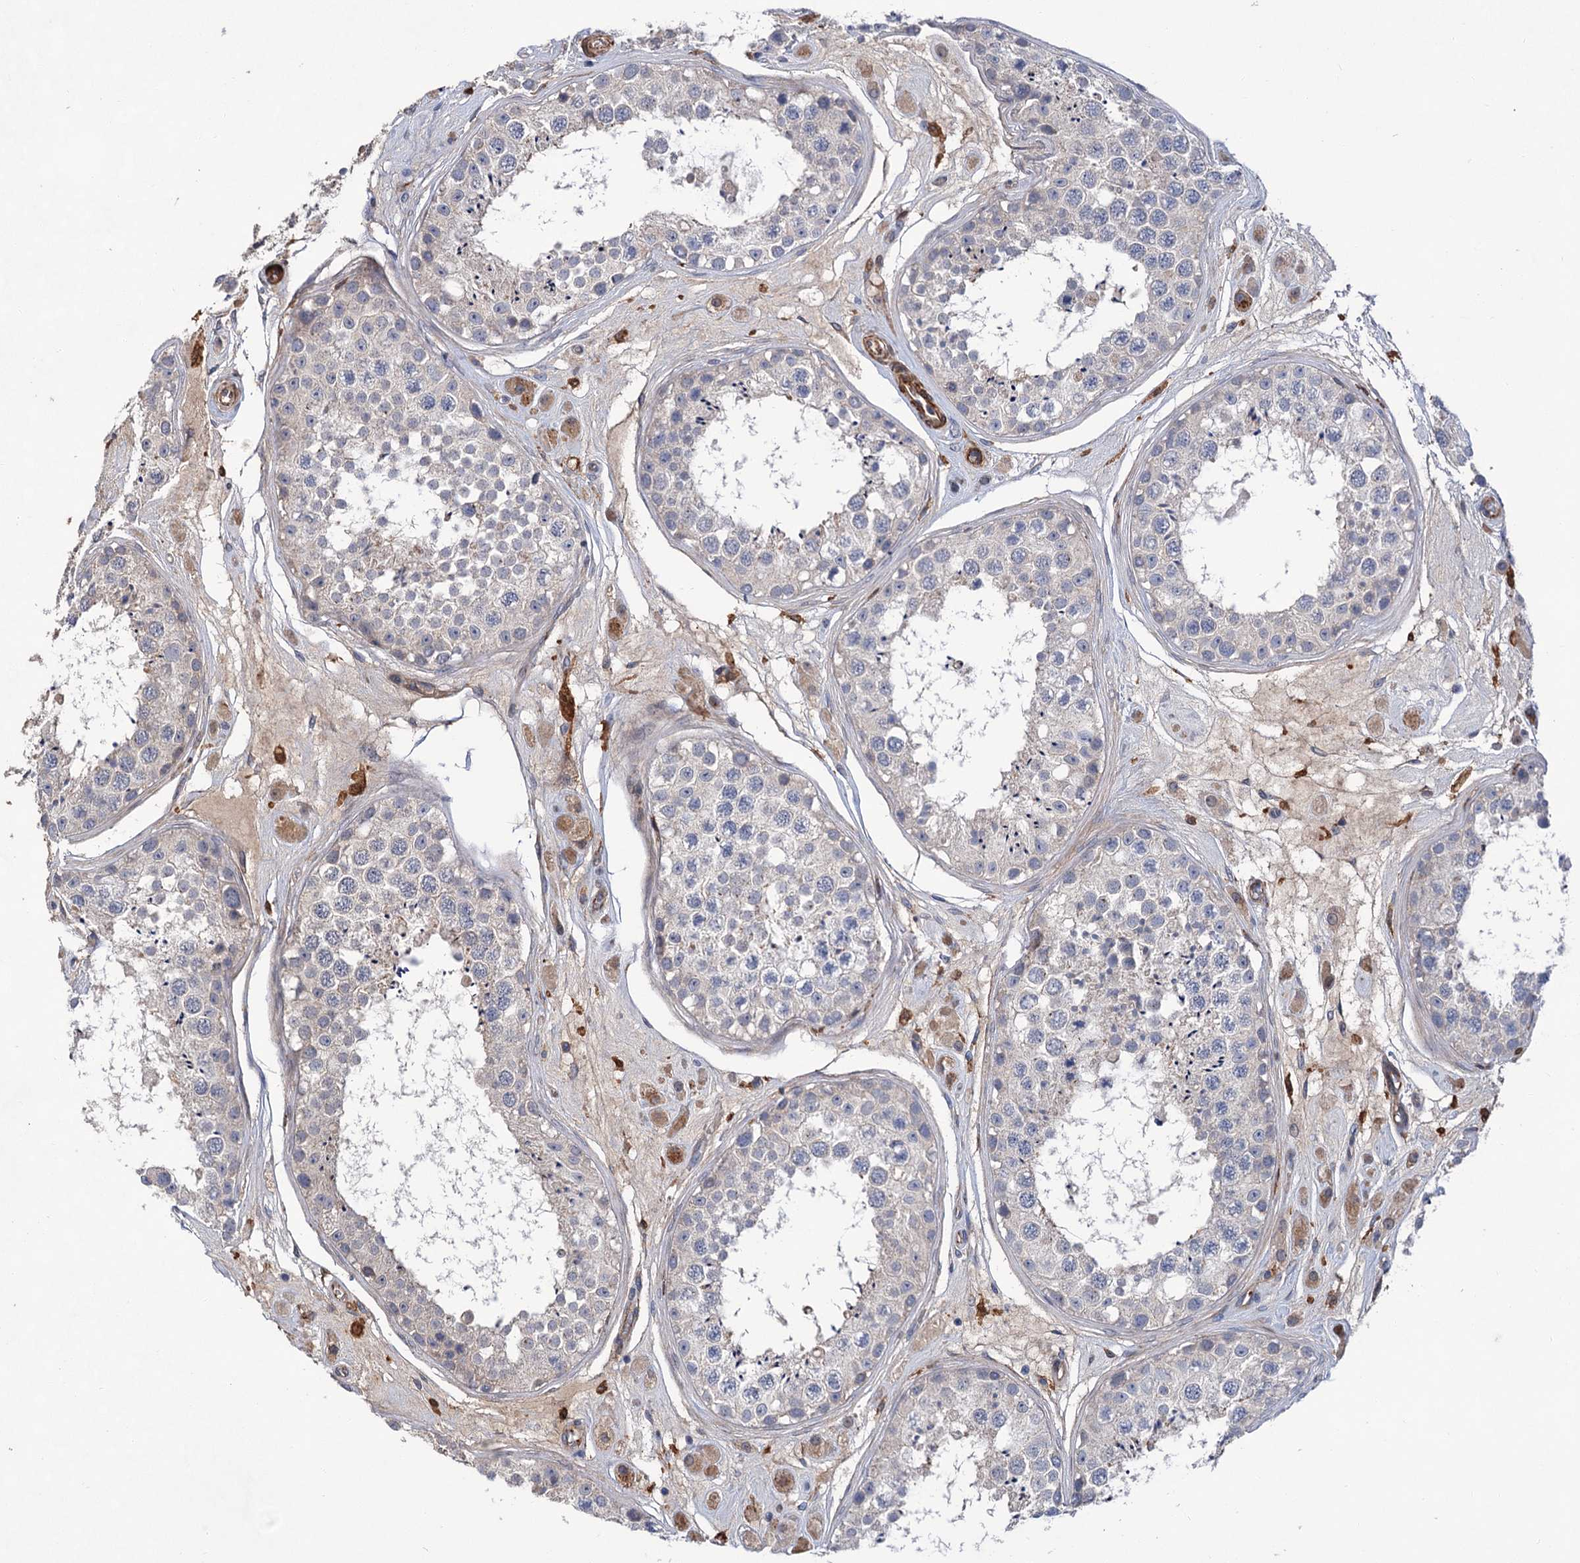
{"staining": {"intensity": "negative", "quantity": "none", "location": "none"}, "tissue": "testis", "cell_type": "Cells in seminiferous ducts", "image_type": "normal", "snomed": [{"axis": "morphology", "description": "Normal tissue, NOS"}, {"axis": "topography", "description": "Testis"}], "caption": "Immunohistochemistry (IHC) histopathology image of benign human testis stained for a protein (brown), which shows no staining in cells in seminiferous ducts. (DAB immunohistochemistry (IHC) visualized using brightfield microscopy, high magnification).", "gene": "TMTC3", "patient": {"sex": "male", "age": 25}}